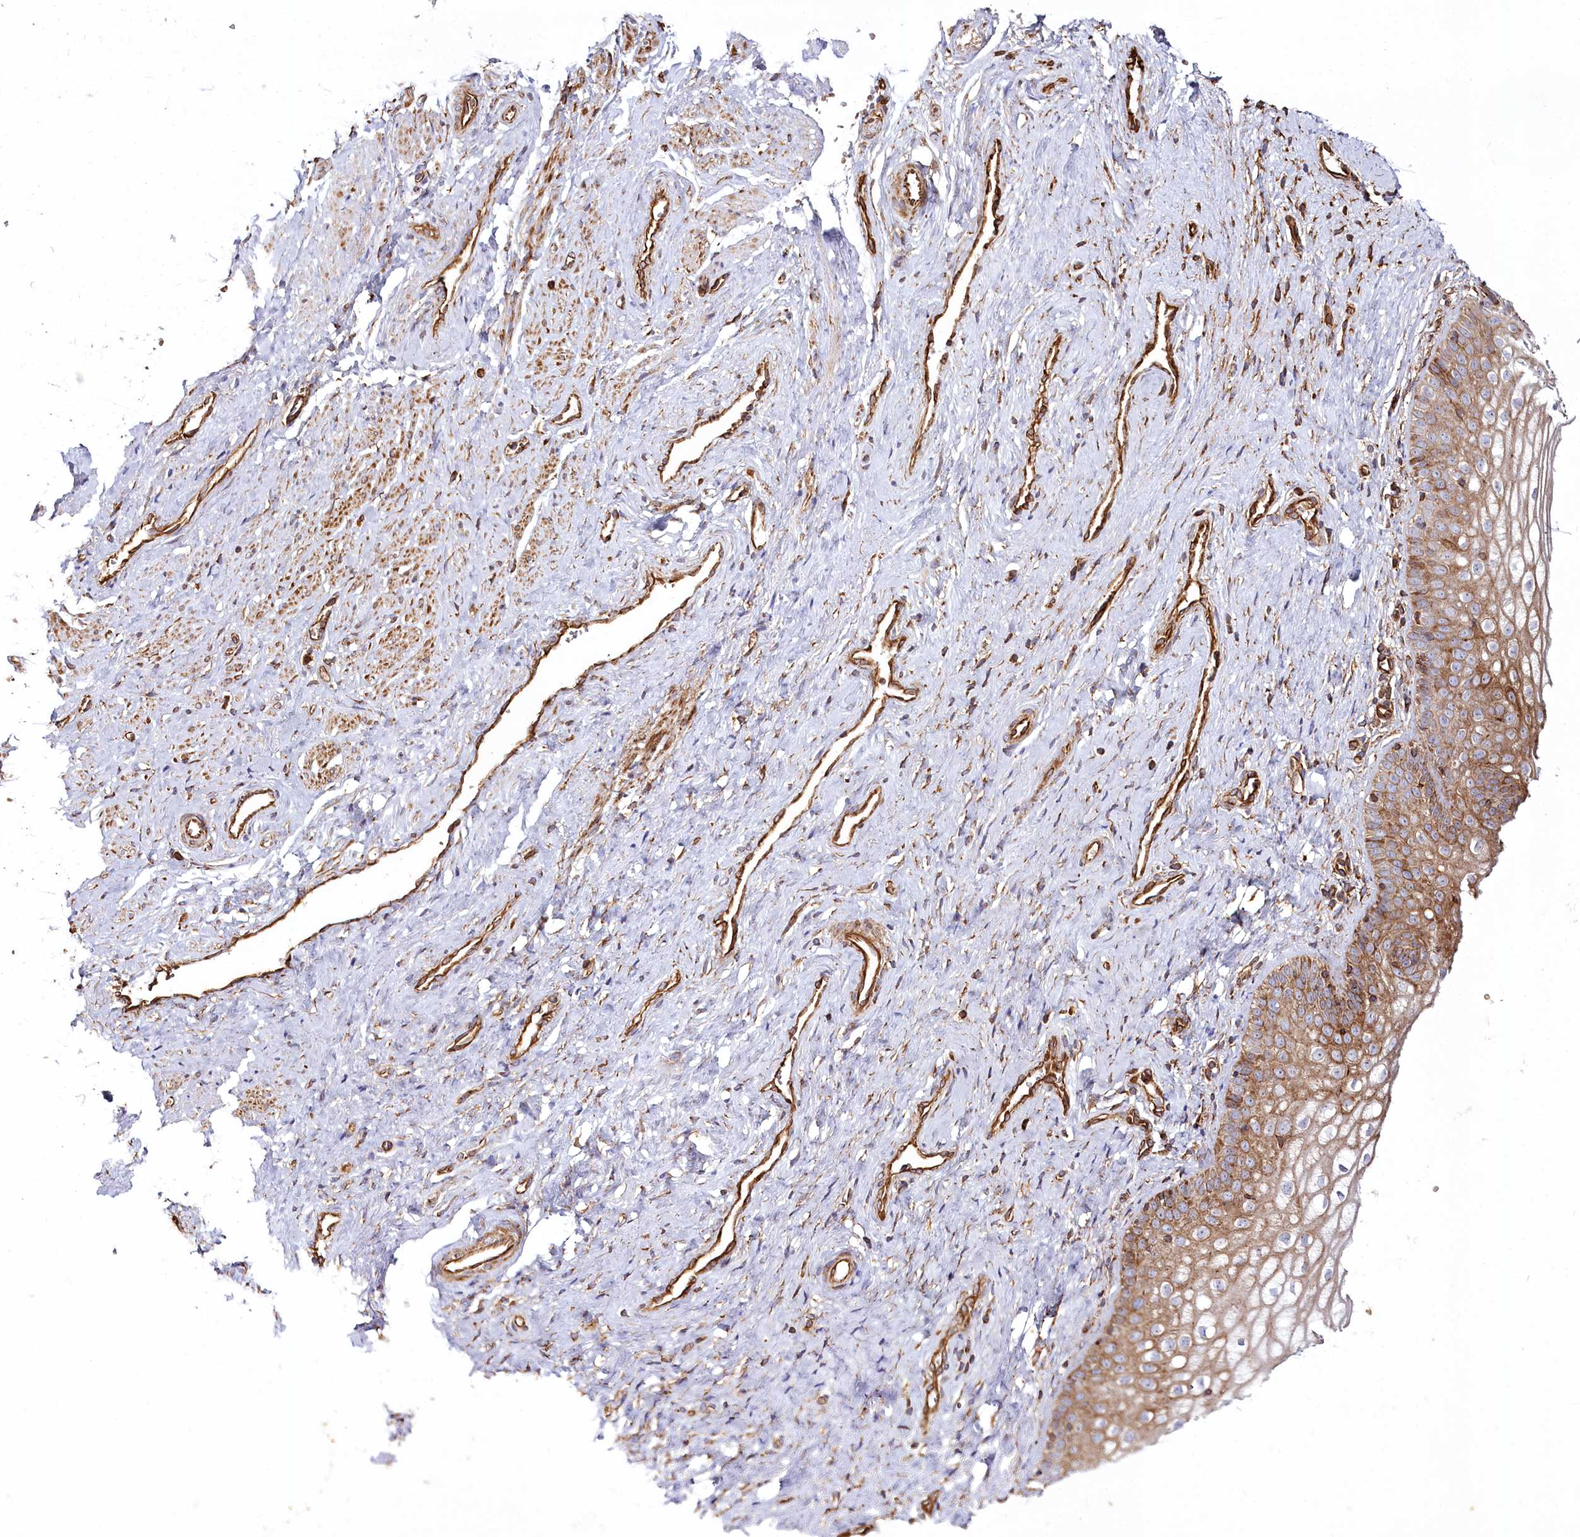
{"staining": {"intensity": "strong", "quantity": ">75%", "location": "cytoplasmic/membranous"}, "tissue": "vagina", "cell_type": "Squamous epithelial cells", "image_type": "normal", "snomed": [{"axis": "morphology", "description": "Normal tissue, NOS"}, {"axis": "topography", "description": "Vagina"}], "caption": "Protein staining by immunohistochemistry (IHC) exhibits strong cytoplasmic/membranous staining in about >75% of squamous epithelial cells in normal vagina.", "gene": "THUMPD3", "patient": {"sex": "female", "age": 46}}